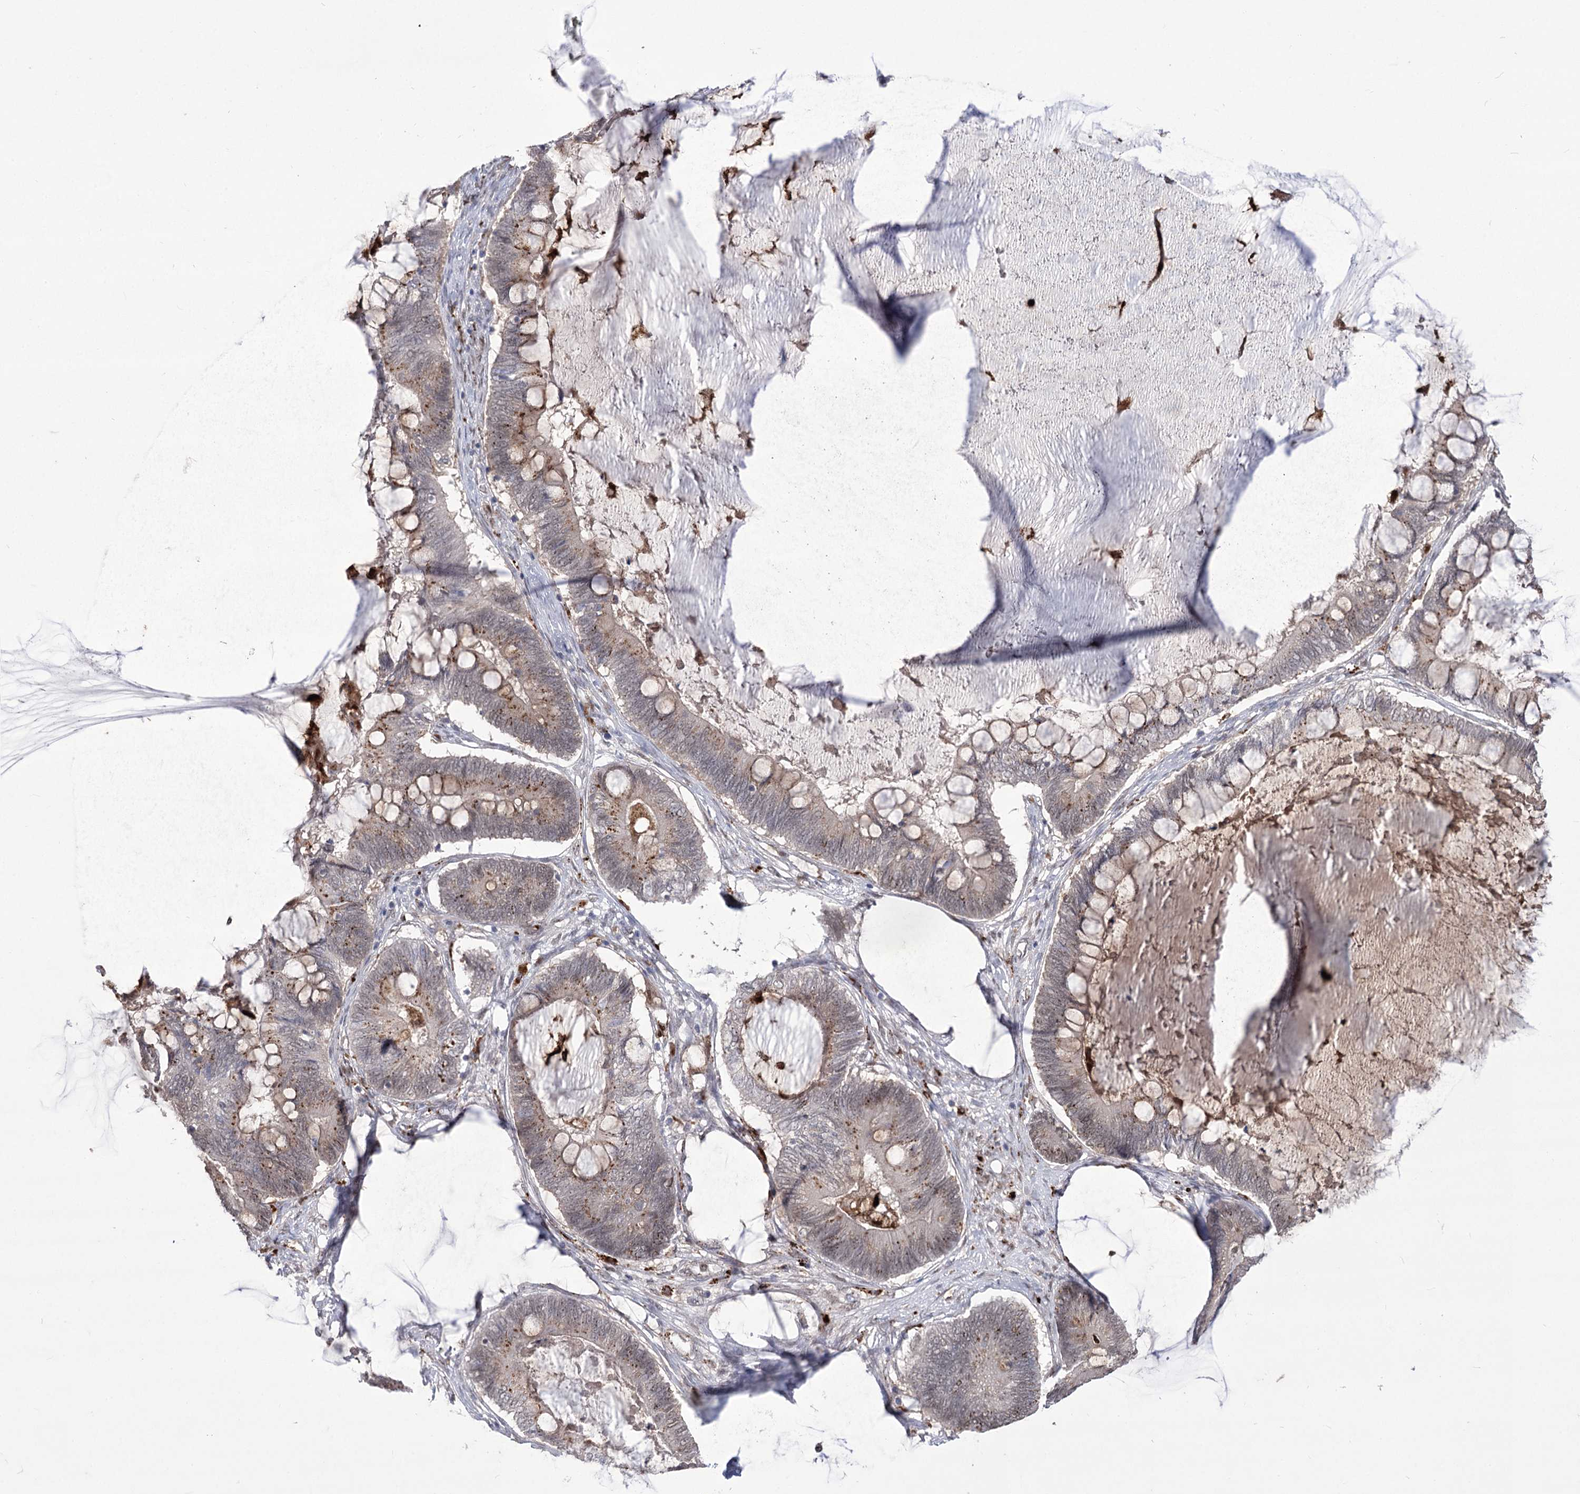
{"staining": {"intensity": "moderate", "quantity": ">75%", "location": "cytoplasmic/membranous"}, "tissue": "ovarian cancer", "cell_type": "Tumor cells", "image_type": "cancer", "snomed": [{"axis": "morphology", "description": "Cystadenocarcinoma, mucinous, NOS"}, {"axis": "topography", "description": "Ovary"}], "caption": "An immunohistochemistry (IHC) image of tumor tissue is shown. Protein staining in brown labels moderate cytoplasmic/membranous positivity in ovarian cancer within tumor cells.", "gene": "SIAE", "patient": {"sex": "female", "age": 61}}